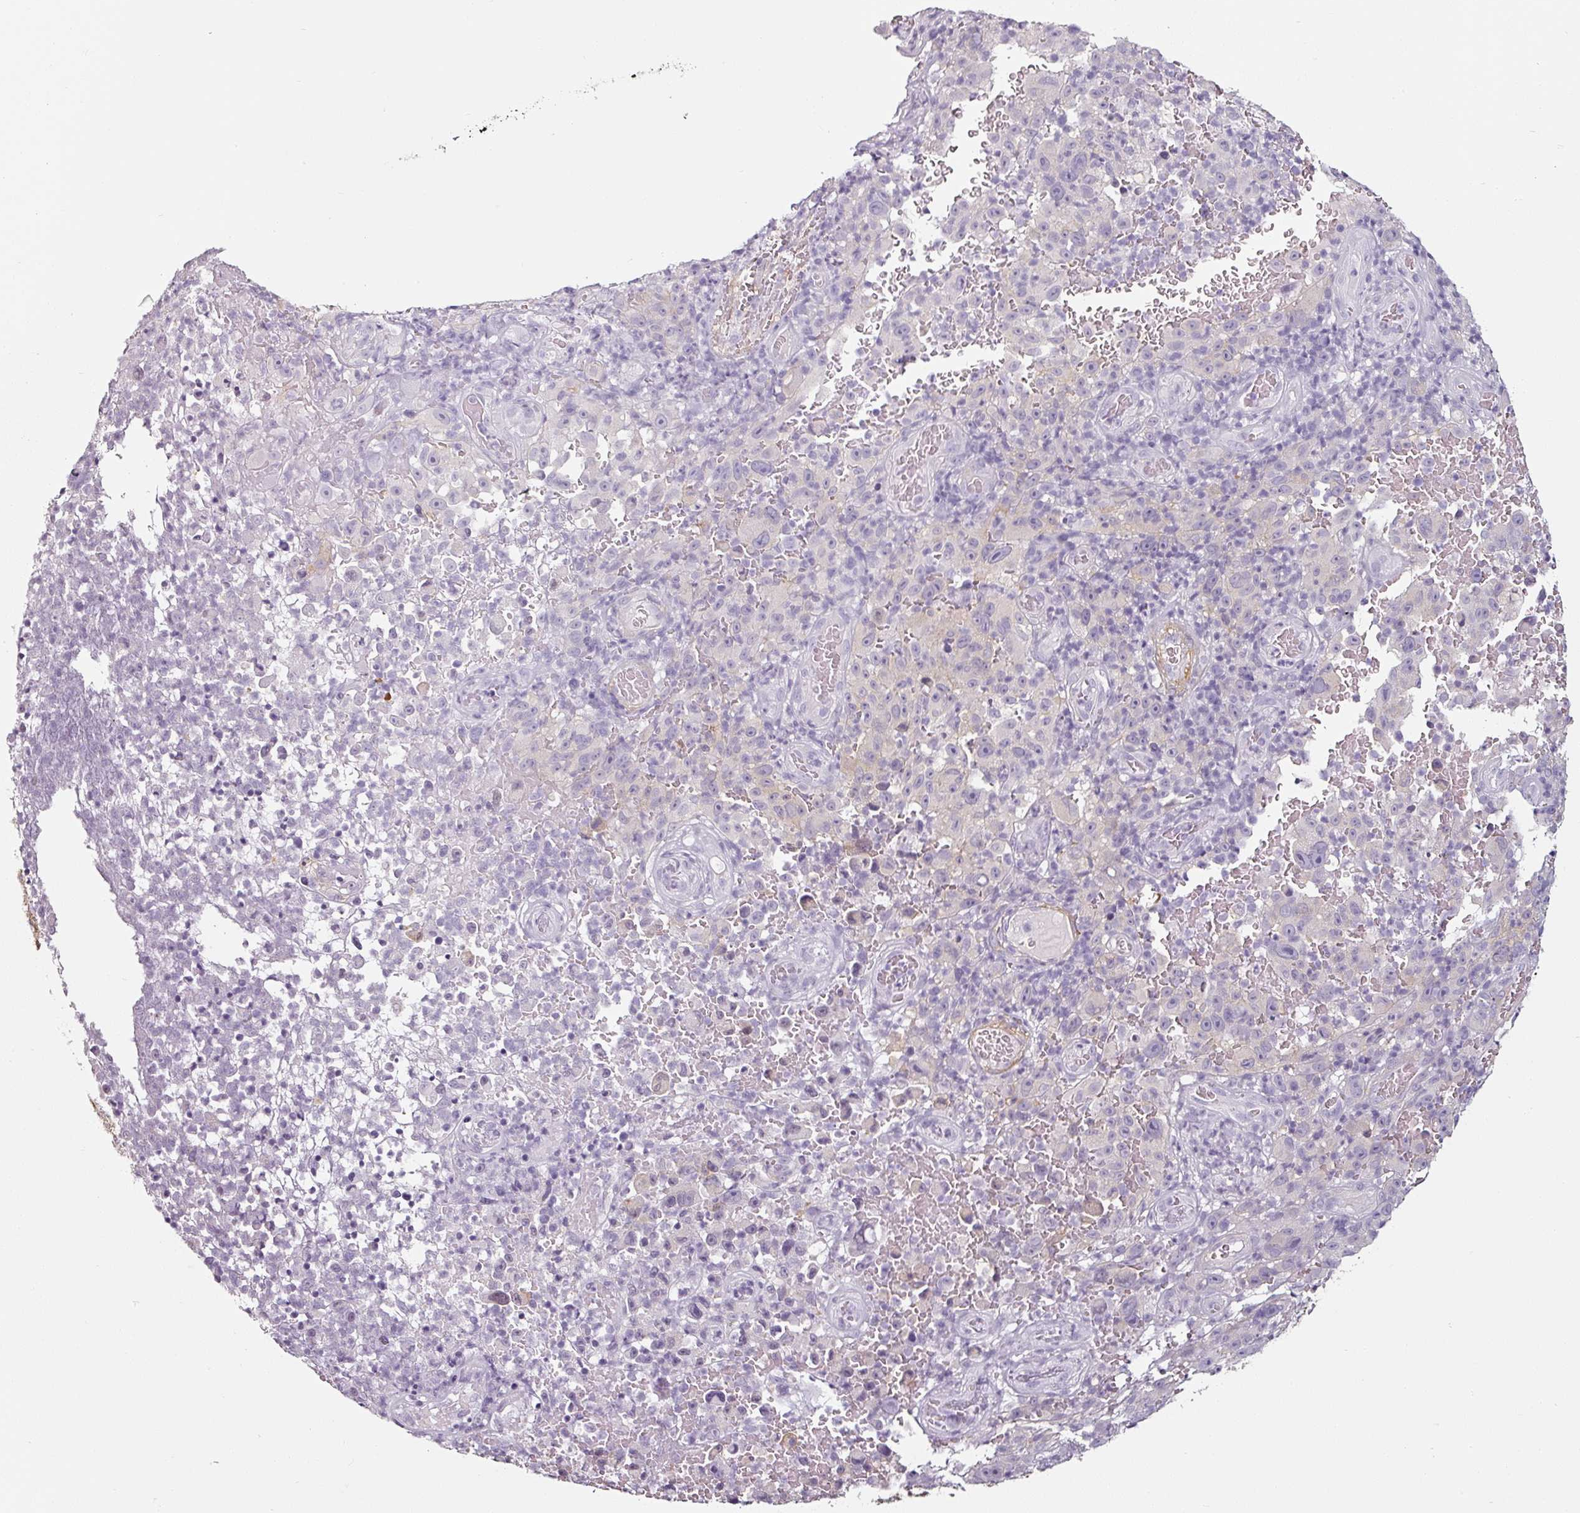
{"staining": {"intensity": "negative", "quantity": "none", "location": "none"}, "tissue": "melanoma", "cell_type": "Tumor cells", "image_type": "cancer", "snomed": [{"axis": "morphology", "description": "Malignant melanoma, NOS"}, {"axis": "topography", "description": "Skin"}], "caption": "DAB (3,3'-diaminobenzidine) immunohistochemical staining of malignant melanoma reveals no significant positivity in tumor cells.", "gene": "CAP2", "patient": {"sex": "female", "age": 82}}